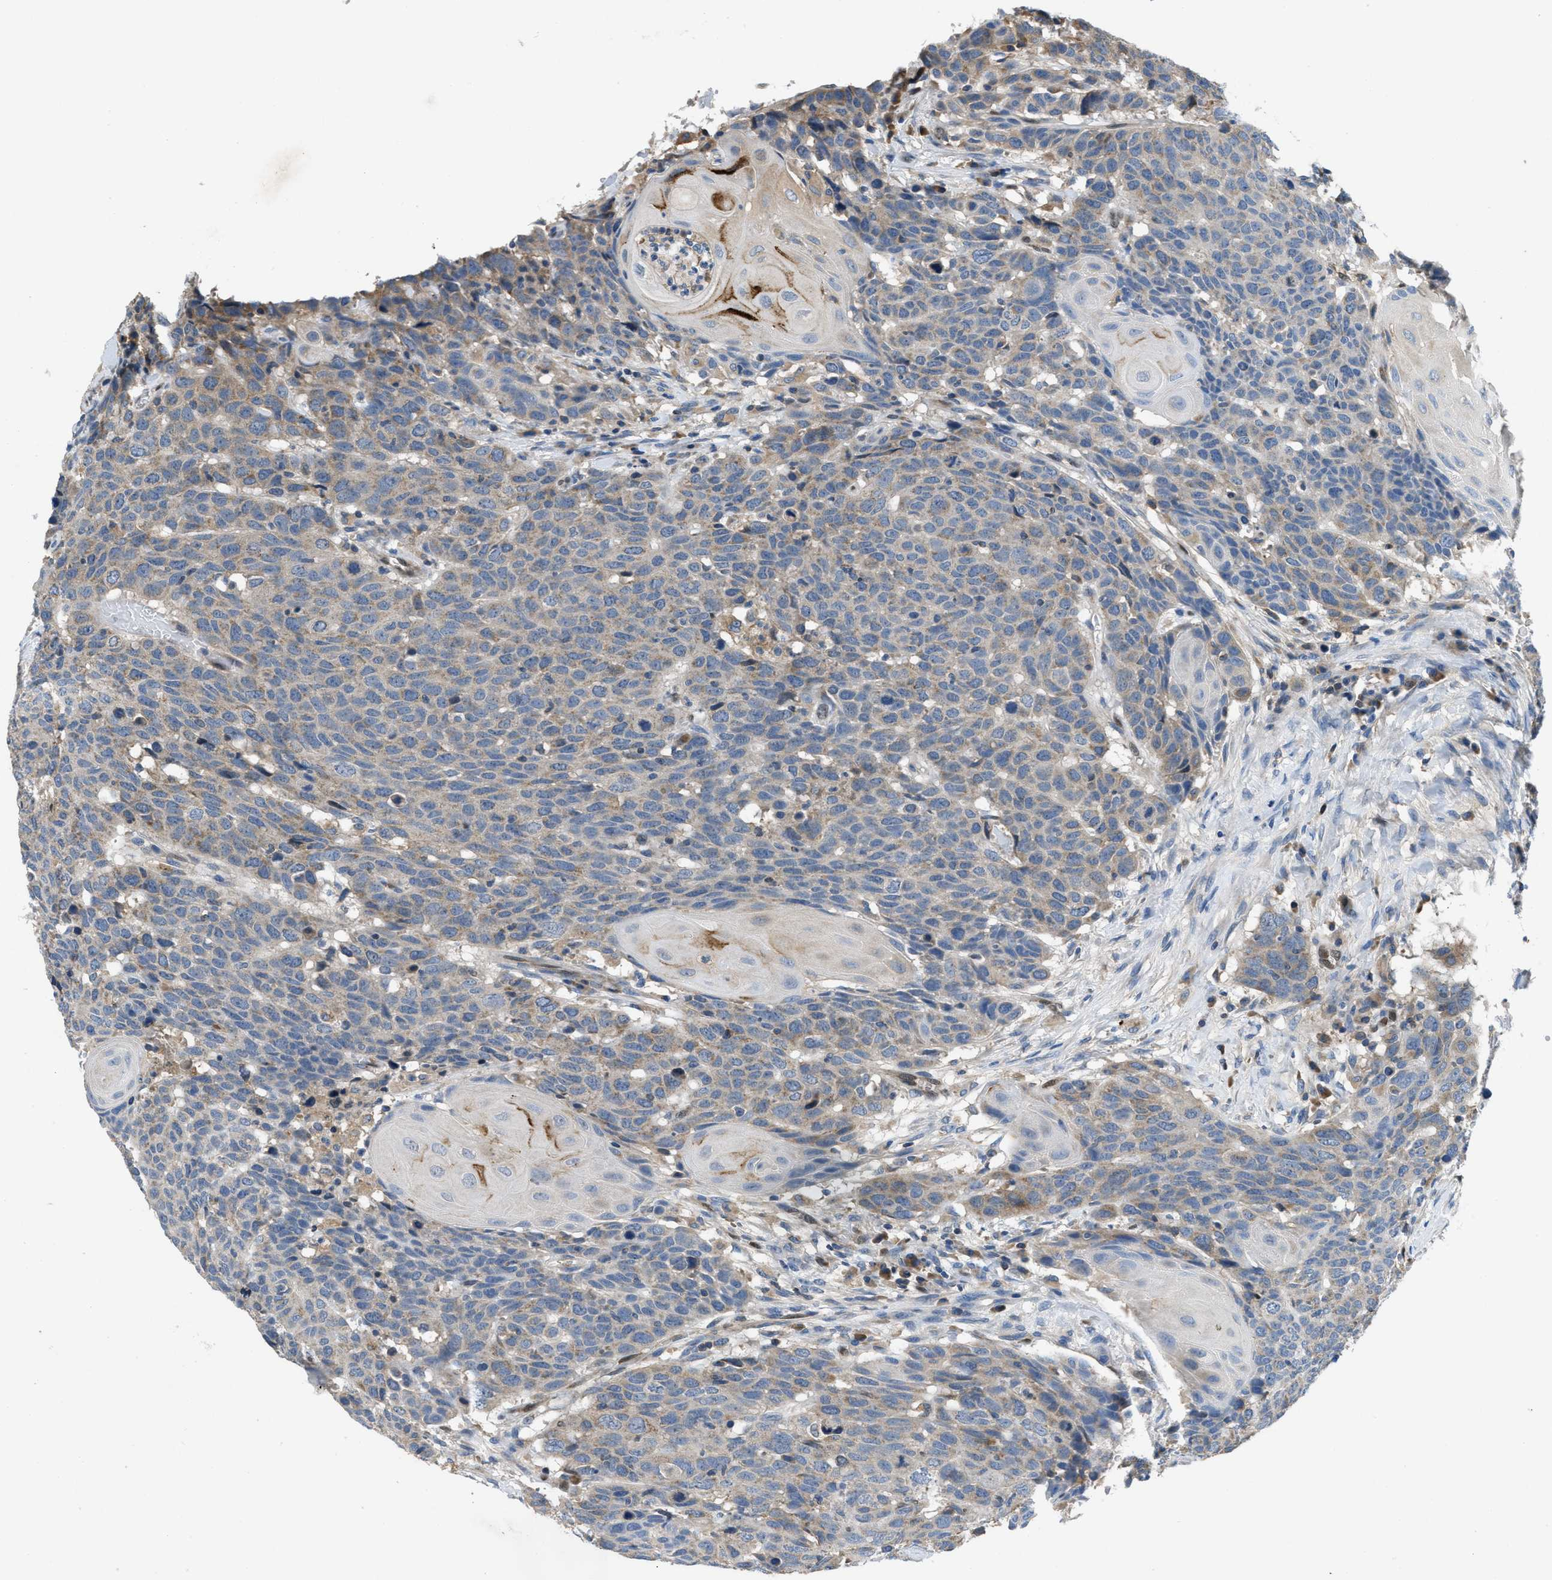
{"staining": {"intensity": "weak", "quantity": "<25%", "location": "cytoplasmic/membranous"}, "tissue": "head and neck cancer", "cell_type": "Tumor cells", "image_type": "cancer", "snomed": [{"axis": "morphology", "description": "Squamous cell carcinoma, NOS"}, {"axis": "topography", "description": "Head-Neck"}], "caption": "This image is of head and neck squamous cell carcinoma stained with immunohistochemistry (IHC) to label a protein in brown with the nuclei are counter-stained blue. There is no staining in tumor cells.", "gene": "PNKD", "patient": {"sex": "male", "age": 66}}